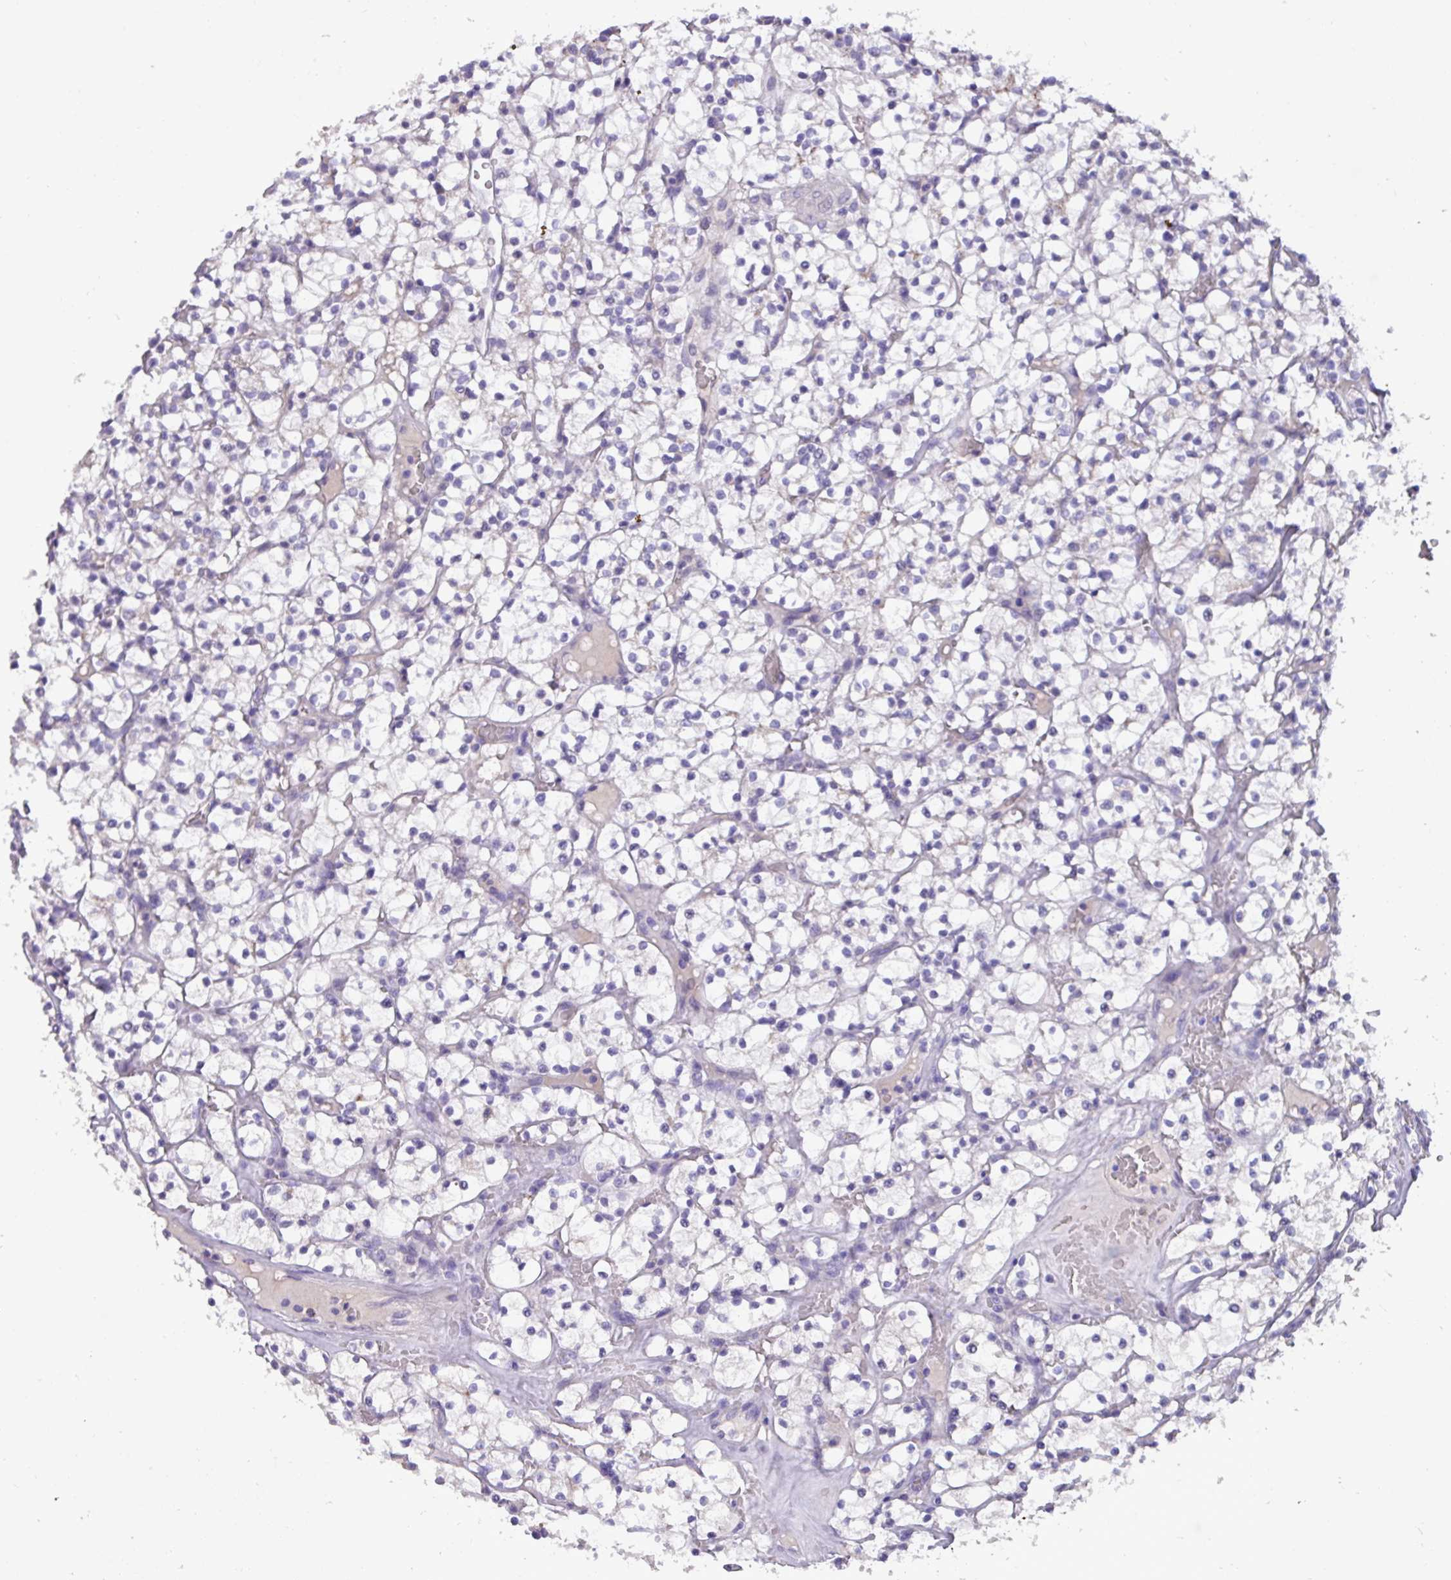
{"staining": {"intensity": "negative", "quantity": "none", "location": "none"}, "tissue": "renal cancer", "cell_type": "Tumor cells", "image_type": "cancer", "snomed": [{"axis": "morphology", "description": "Adenocarcinoma, NOS"}, {"axis": "topography", "description": "Kidney"}], "caption": "DAB (3,3'-diaminobenzidine) immunohistochemical staining of adenocarcinoma (renal) exhibits no significant expression in tumor cells.", "gene": "EPCAM", "patient": {"sex": "female", "age": 64}}